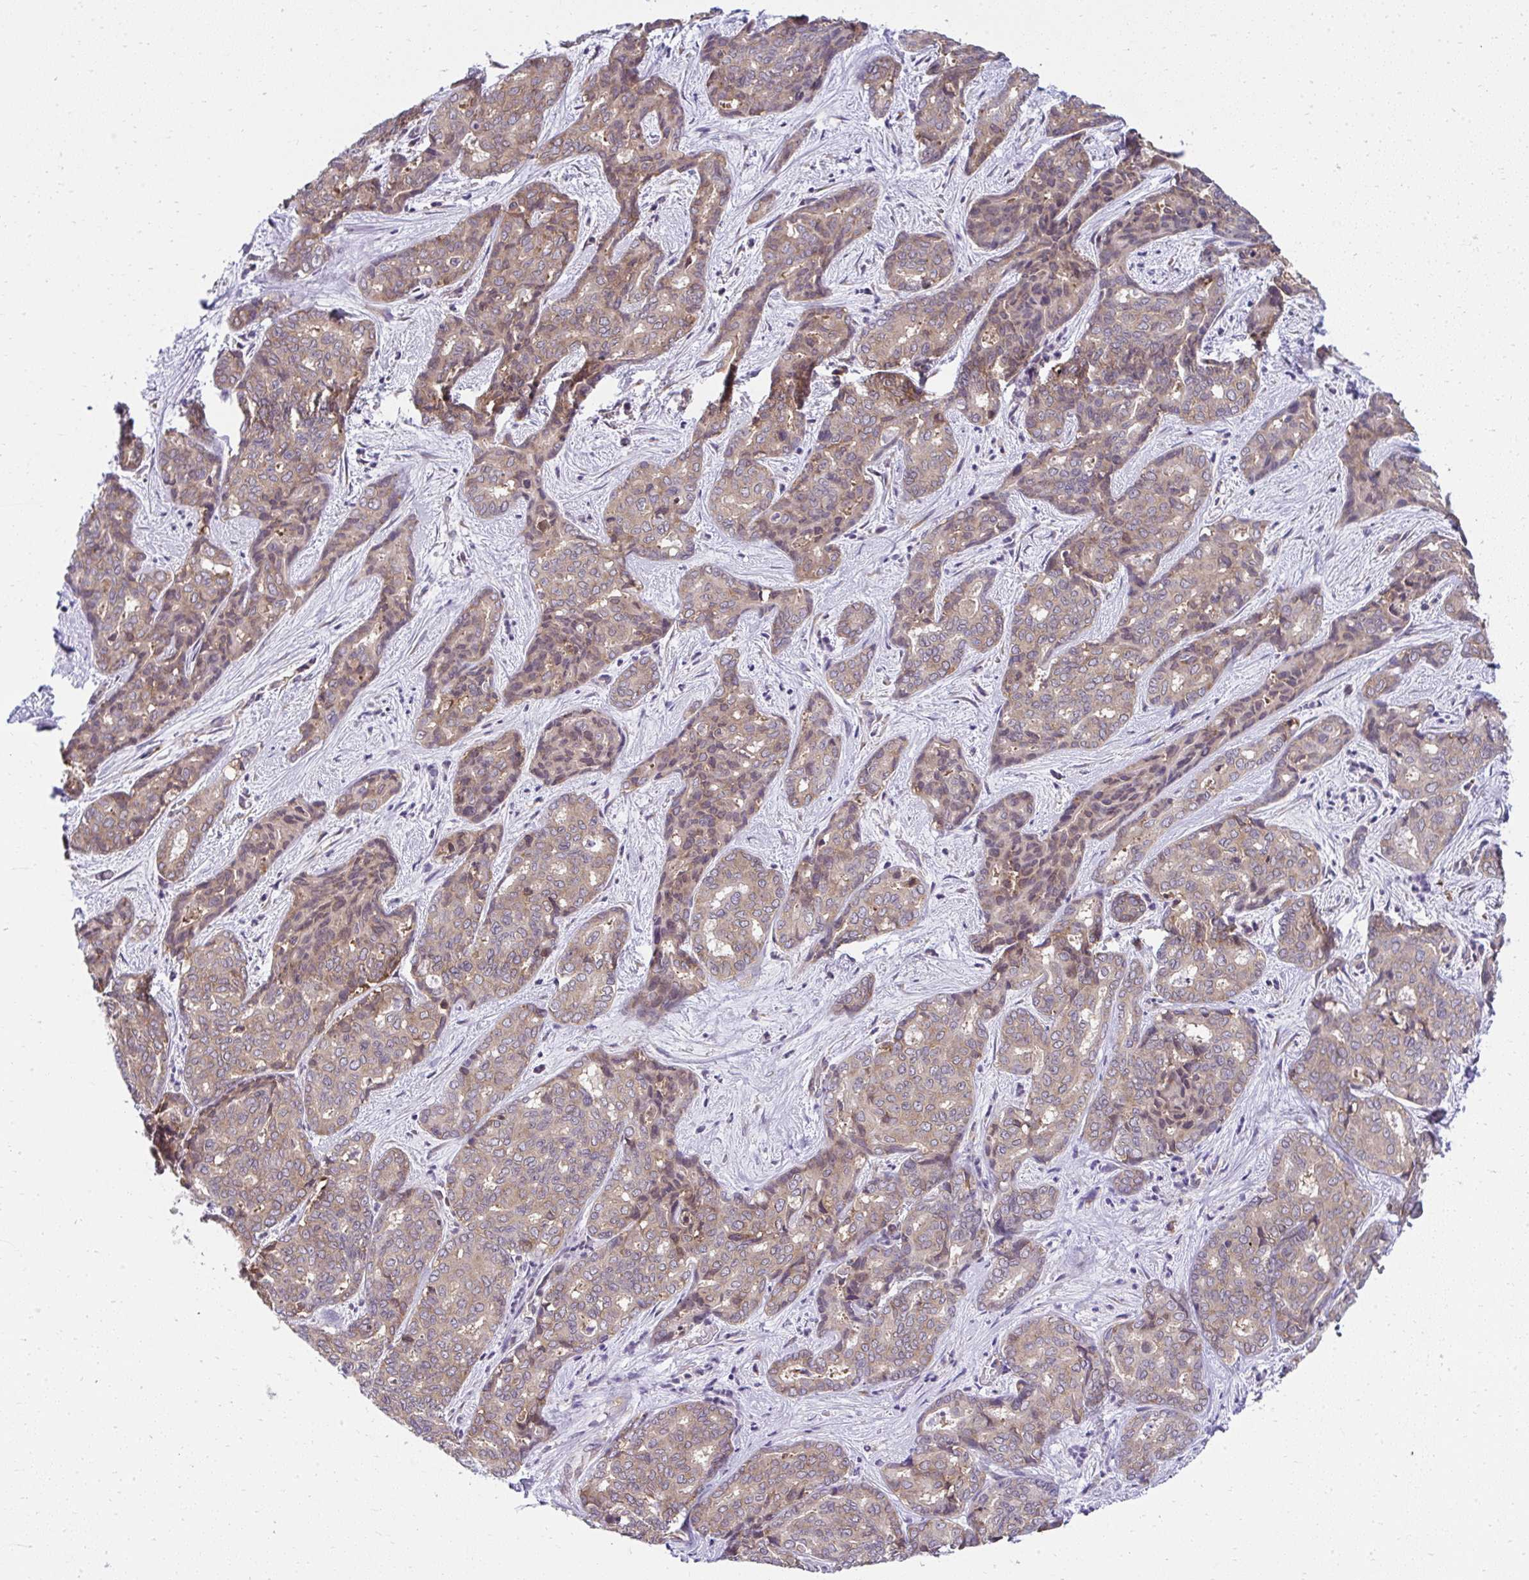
{"staining": {"intensity": "moderate", "quantity": "25%-75%", "location": "cytoplasmic/membranous,nuclear"}, "tissue": "liver cancer", "cell_type": "Tumor cells", "image_type": "cancer", "snomed": [{"axis": "morphology", "description": "Cholangiocarcinoma"}, {"axis": "topography", "description": "Liver"}], "caption": "Human cholangiocarcinoma (liver) stained with a brown dye demonstrates moderate cytoplasmic/membranous and nuclear positive staining in approximately 25%-75% of tumor cells.", "gene": "RPS7", "patient": {"sex": "female", "age": 64}}